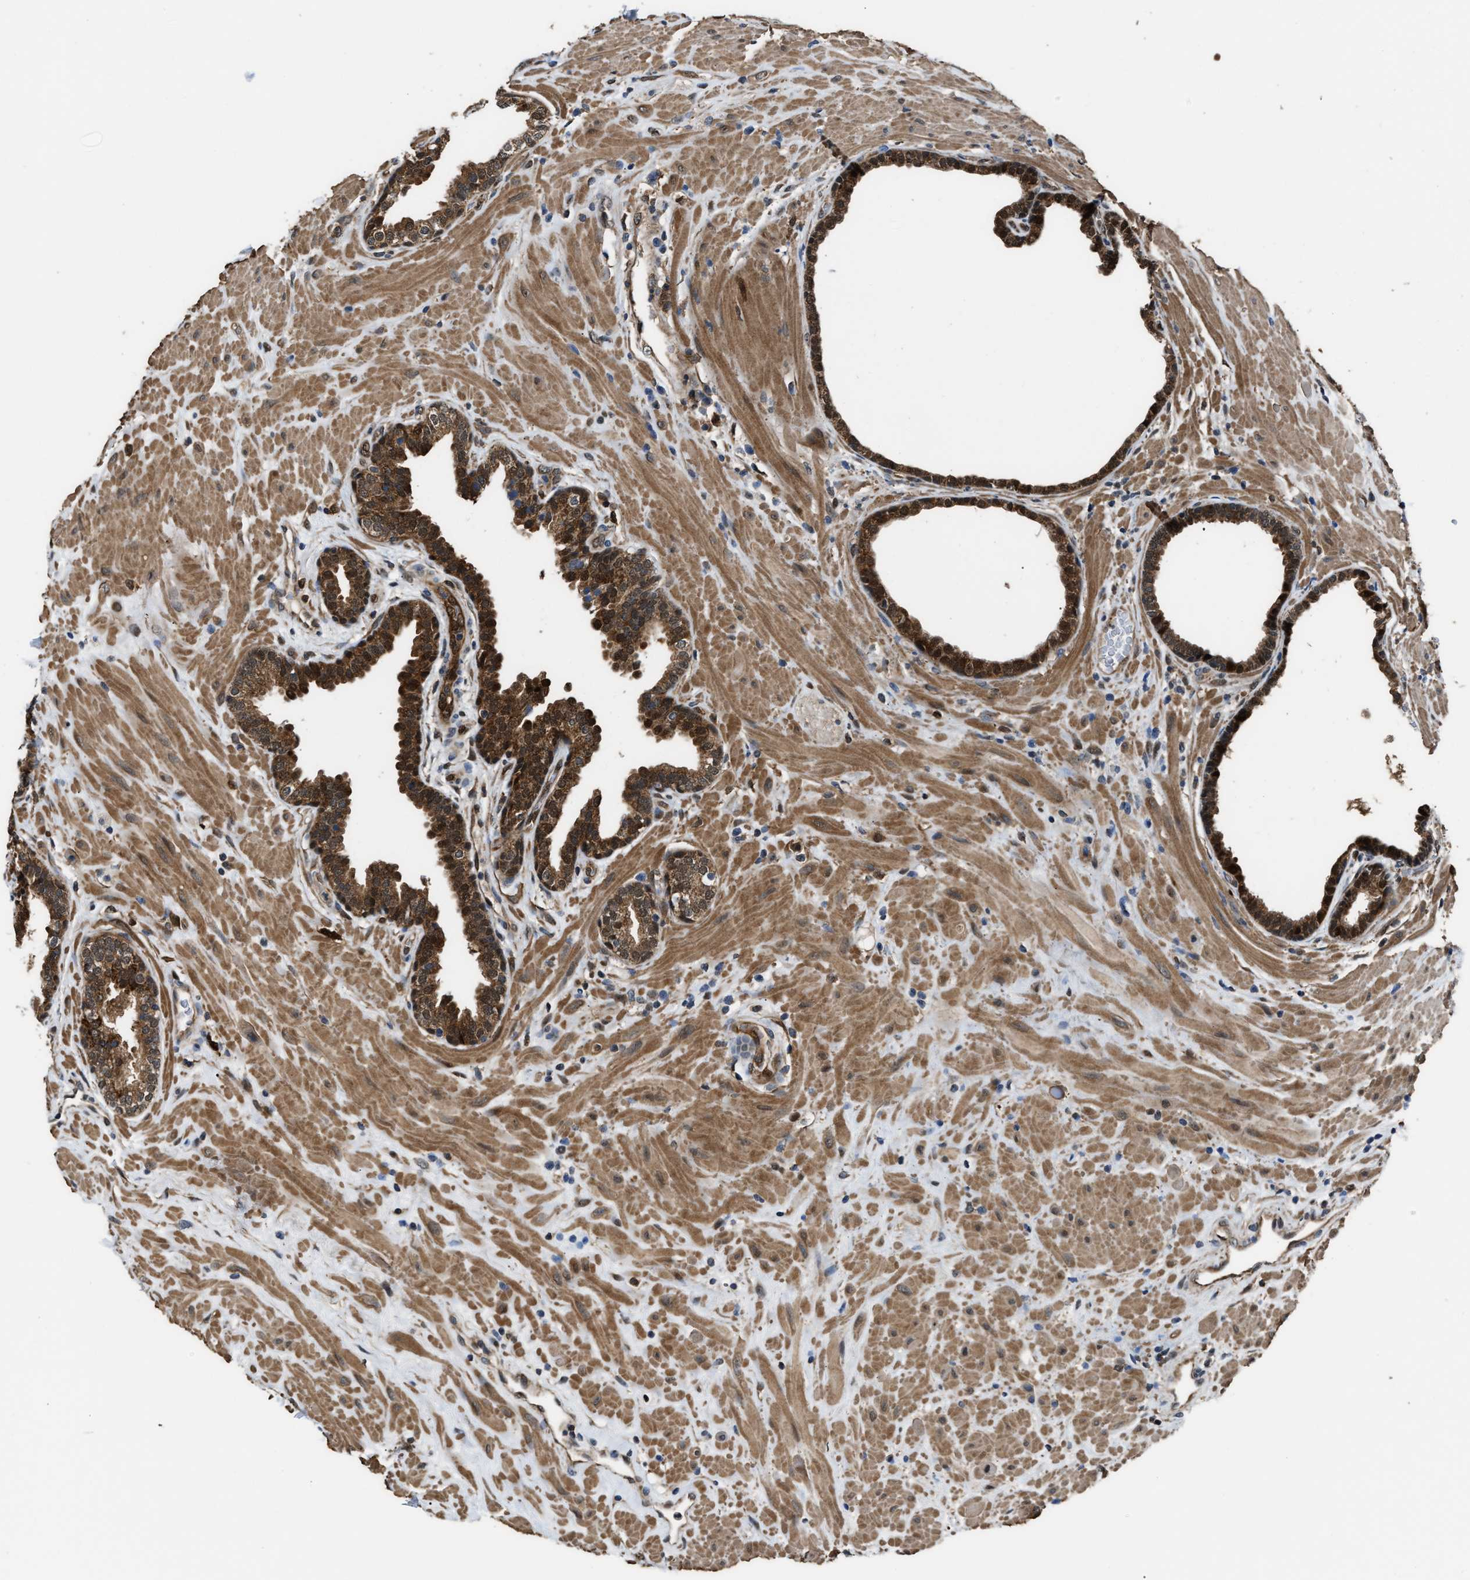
{"staining": {"intensity": "moderate", "quantity": ">75%", "location": "cytoplasmic/membranous"}, "tissue": "prostate", "cell_type": "Glandular cells", "image_type": "normal", "snomed": [{"axis": "morphology", "description": "Normal tissue, NOS"}, {"axis": "topography", "description": "Prostate"}], "caption": "Immunohistochemical staining of unremarkable human prostate shows >75% levels of moderate cytoplasmic/membranous protein staining in about >75% of glandular cells.", "gene": "PPA1", "patient": {"sex": "male", "age": 51}}